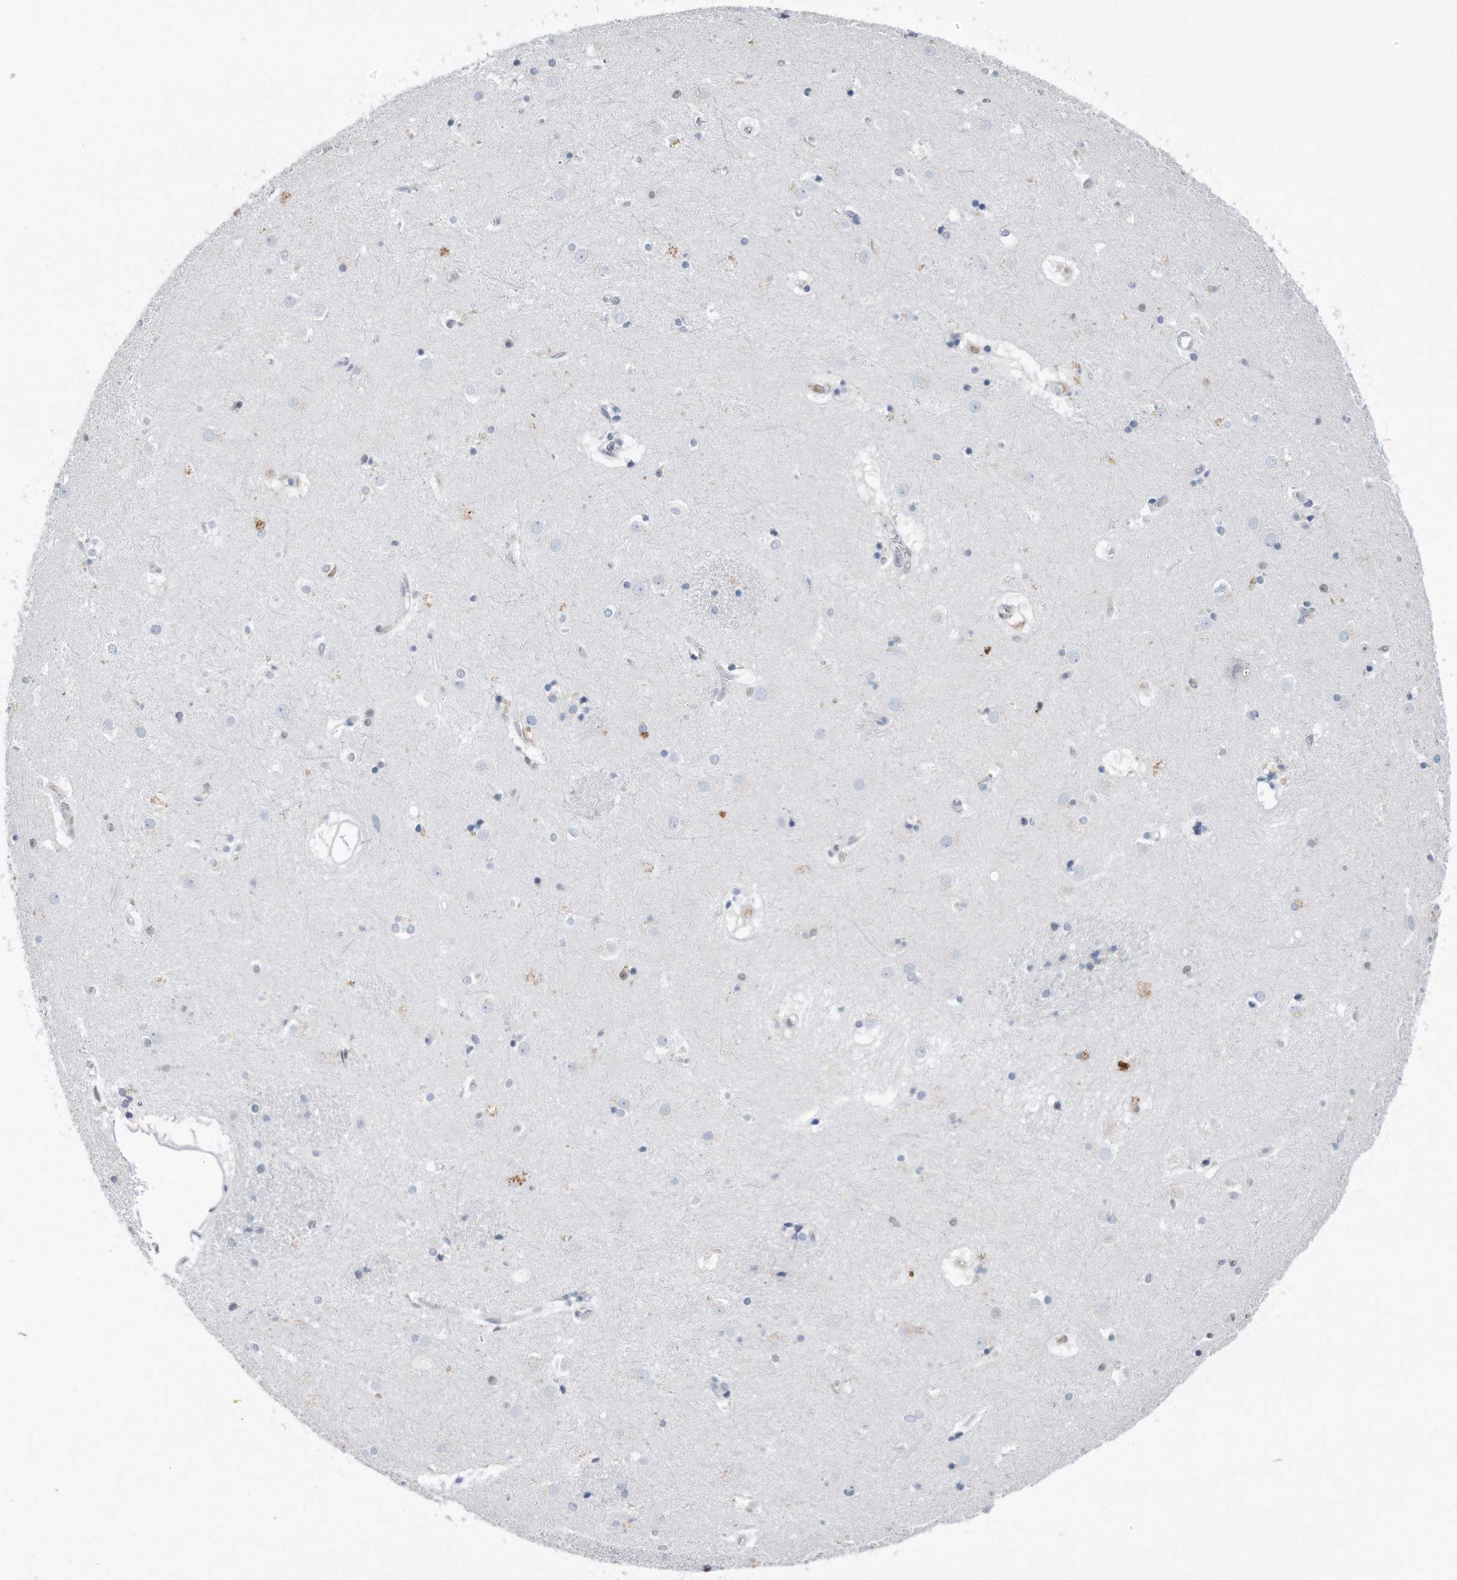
{"staining": {"intensity": "negative", "quantity": "none", "location": "none"}, "tissue": "caudate", "cell_type": "Glial cells", "image_type": "normal", "snomed": [{"axis": "morphology", "description": "Normal tissue, NOS"}, {"axis": "topography", "description": "Lateral ventricle wall"}], "caption": "Caudate was stained to show a protein in brown. There is no significant positivity in glial cells. (DAB (3,3'-diaminobenzidine) IHC, high magnification).", "gene": "PCNA", "patient": {"sex": "male", "age": 70}}